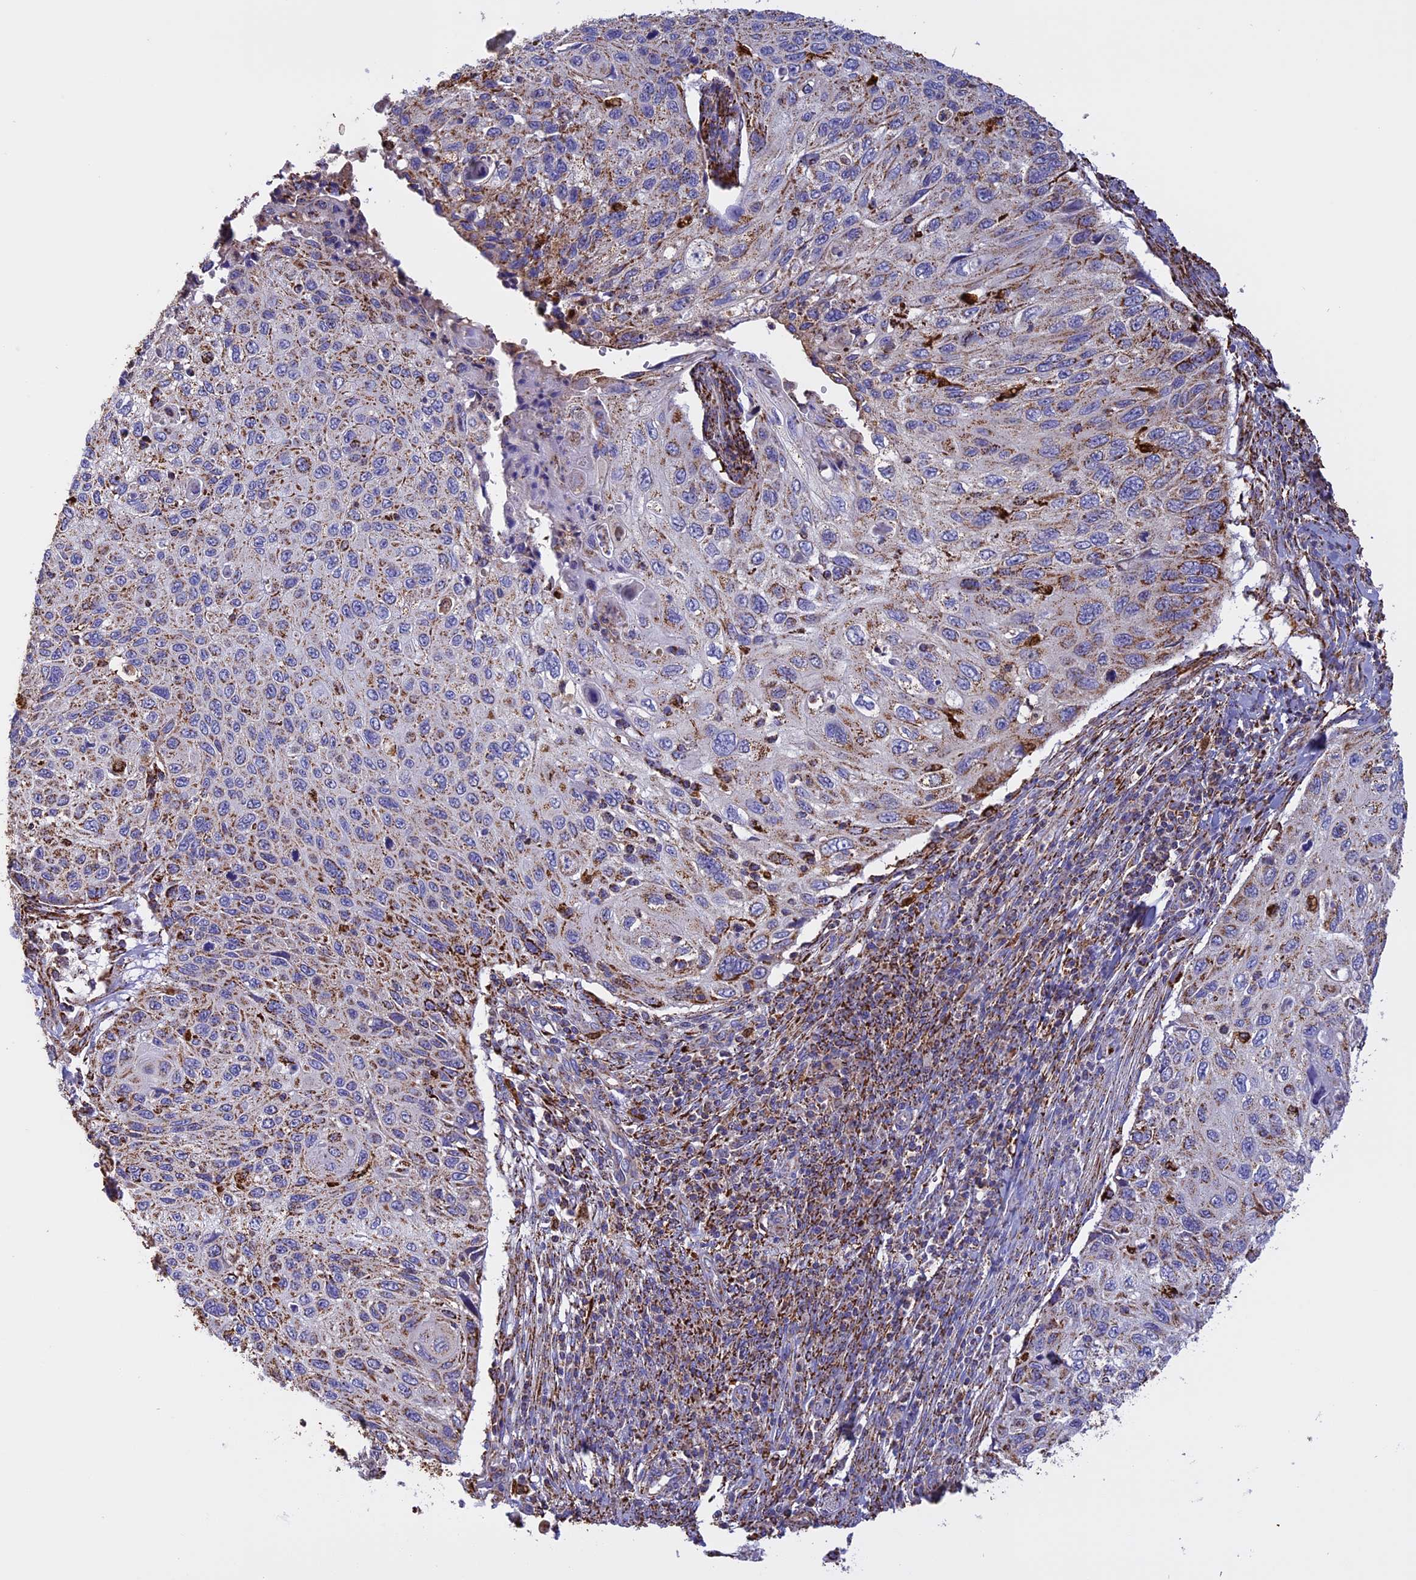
{"staining": {"intensity": "weak", "quantity": "25%-75%", "location": "cytoplasmic/membranous"}, "tissue": "cervical cancer", "cell_type": "Tumor cells", "image_type": "cancer", "snomed": [{"axis": "morphology", "description": "Squamous cell carcinoma, NOS"}, {"axis": "topography", "description": "Cervix"}], "caption": "This photomicrograph displays immunohistochemistry staining of human squamous cell carcinoma (cervical), with low weak cytoplasmic/membranous staining in approximately 25%-75% of tumor cells.", "gene": "KCNG1", "patient": {"sex": "female", "age": 70}}